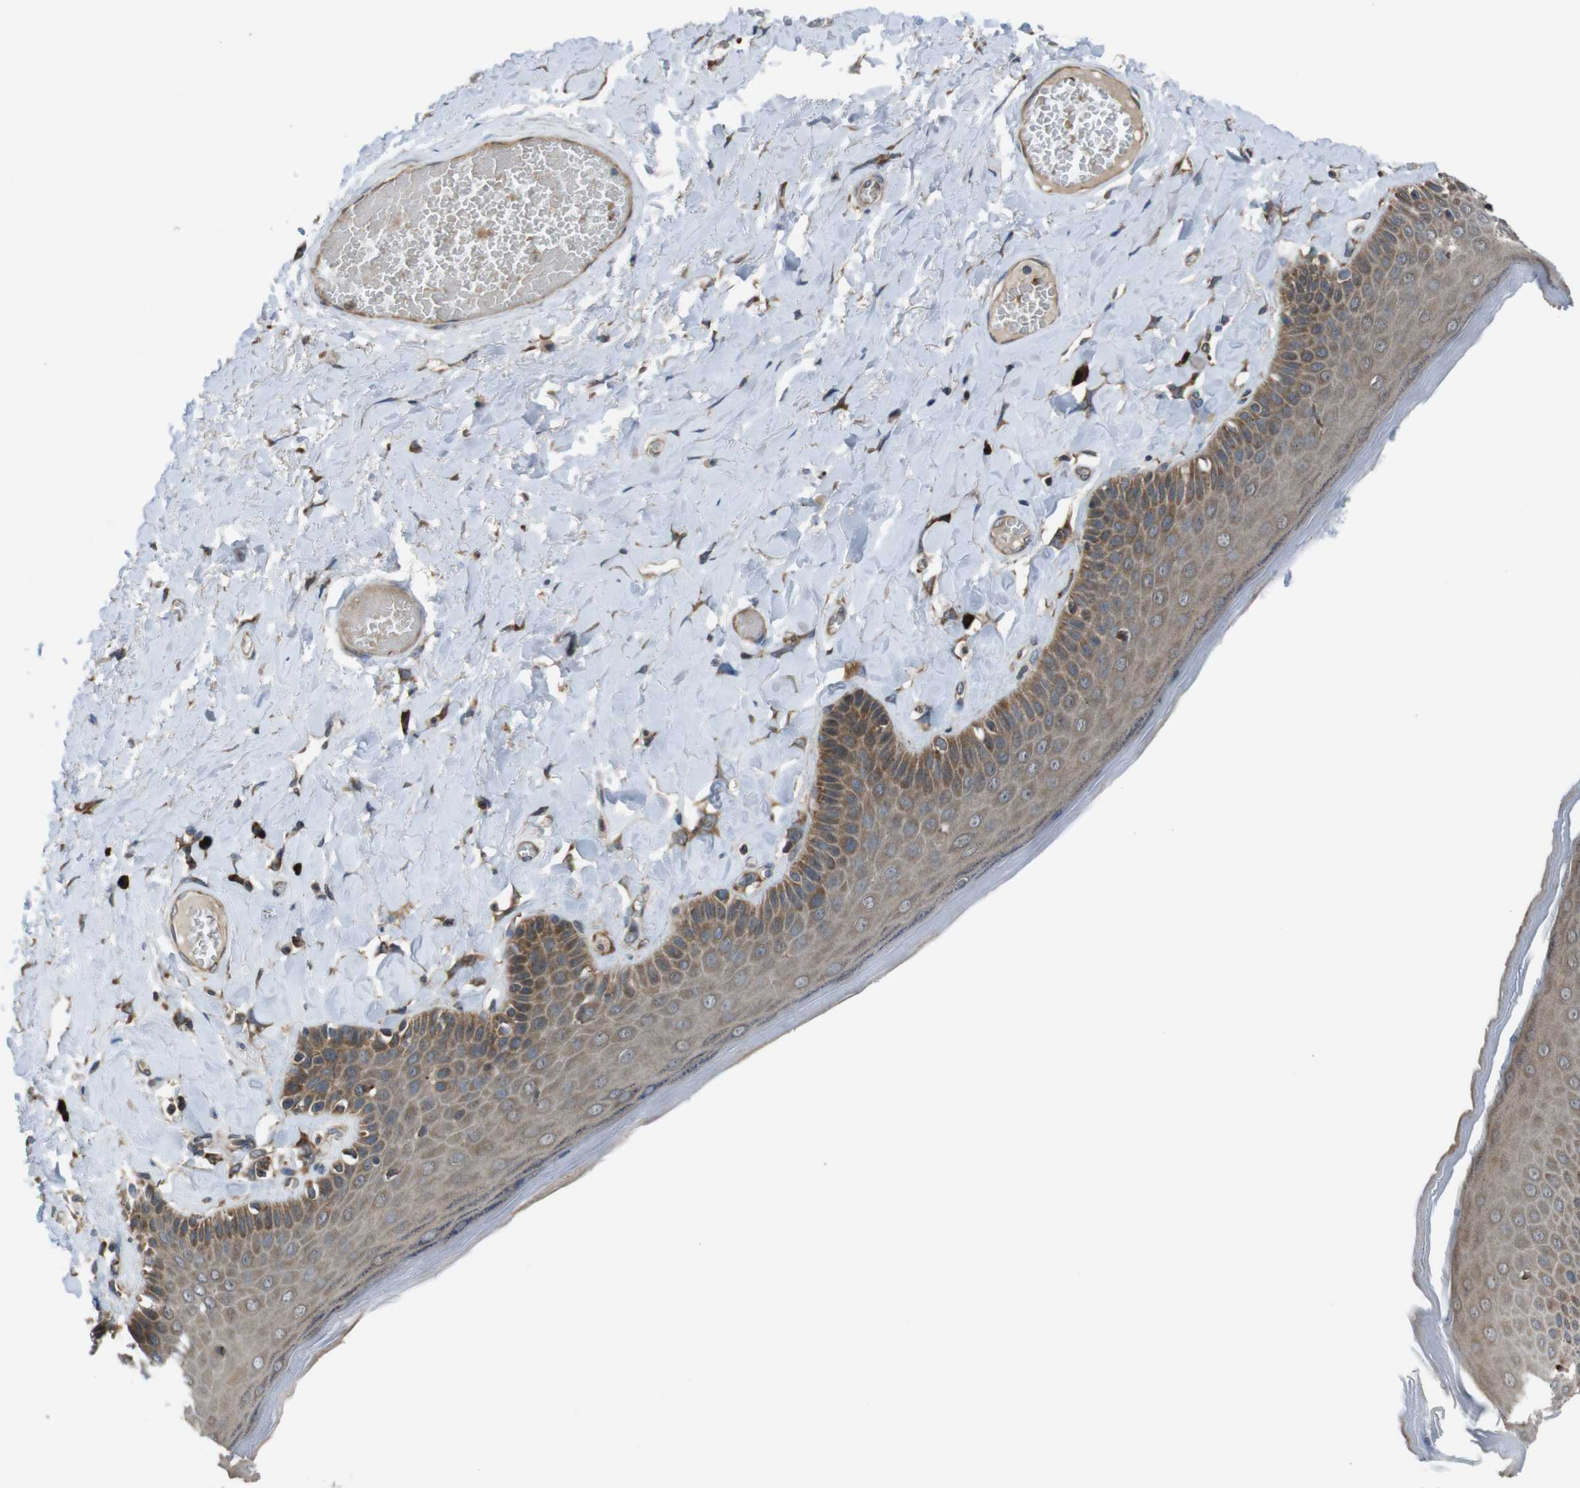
{"staining": {"intensity": "moderate", "quantity": ">75%", "location": "cytoplasmic/membranous"}, "tissue": "skin", "cell_type": "Epidermal cells", "image_type": "normal", "snomed": [{"axis": "morphology", "description": "Normal tissue, NOS"}, {"axis": "topography", "description": "Anal"}], "caption": "This micrograph shows immunohistochemistry (IHC) staining of benign human skin, with medium moderate cytoplasmic/membranous positivity in approximately >75% of epidermal cells.", "gene": "SSR3", "patient": {"sex": "male", "age": 69}}